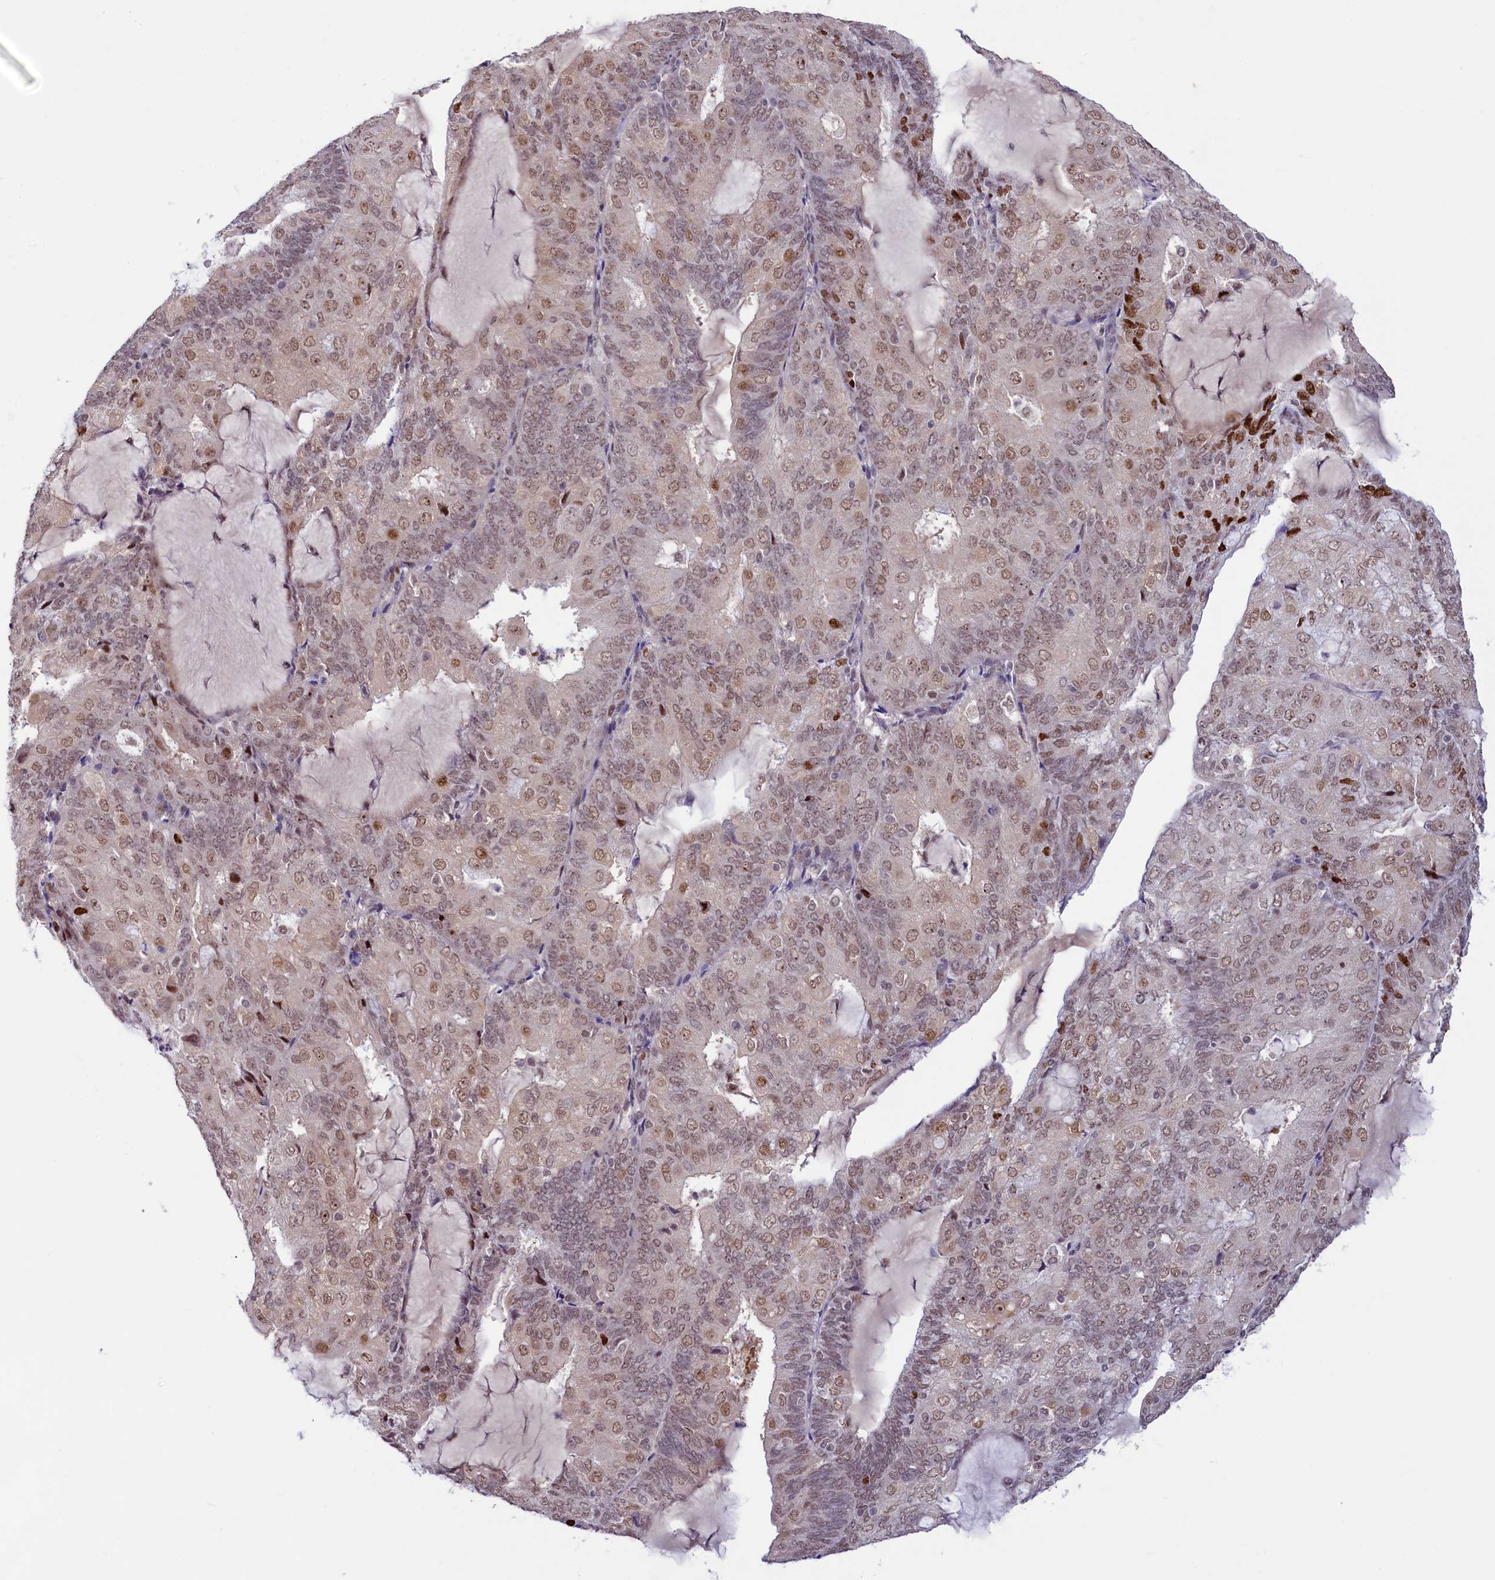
{"staining": {"intensity": "moderate", "quantity": "25%-75%", "location": "nuclear"}, "tissue": "endometrial cancer", "cell_type": "Tumor cells", "image_type": "cancer", "snomed": [{"axis": "morphology", "description": "Adenocarcinoma, NOS"}, {"axis": "topography", "description": "Endometrium"}], "caption": "Moderate nuclear protein expression is identified in approximately 25%-75% of tumor cells in adenocarcinoma (endometrial).", "gene": "ANKS3", "patient": {"sex": "female", "age": 81}}